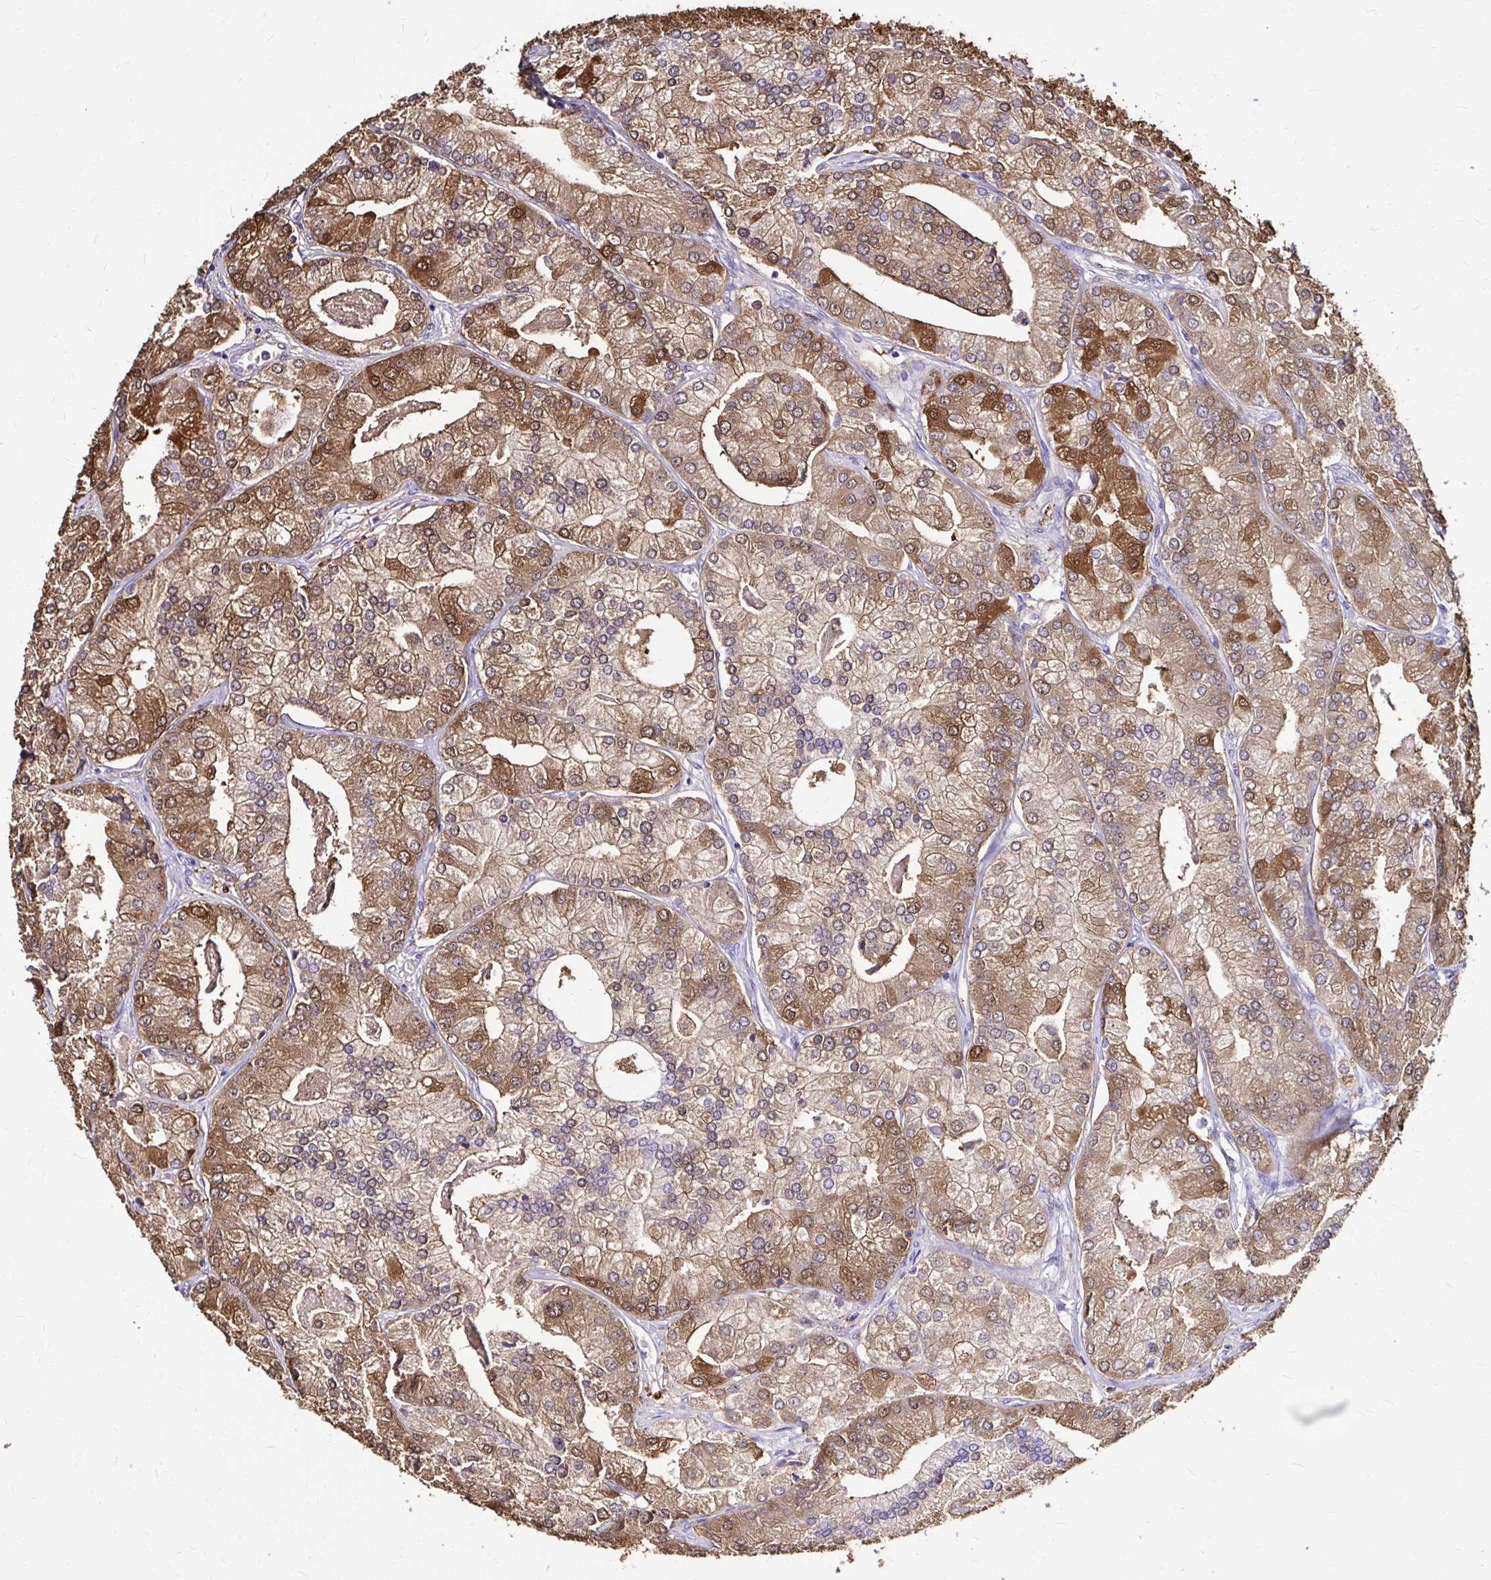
{"staining": {"intensity": "moderate", "quantity": ">75%", "location": "cytoplasmic/membranous,nuclear"}, "tissue": "prostate cancer", "cell_type": "Tumor cells", "image_type": "cancer", "snomed": [{"axis": "morphology", "description": "Adenocarcinoma, High grade"}, {"axis": "topography", "description": "Prostate"}], "caption": "Human adenocarcinoma (high-grade) (prostate) stained with a brown dye demonstrates moderate cytoplasmic/membranous and nuclear positive staining in about >75% of tumor cells.", "gene": "IDH1", "patient": {"sex": "male", "age": 61}}